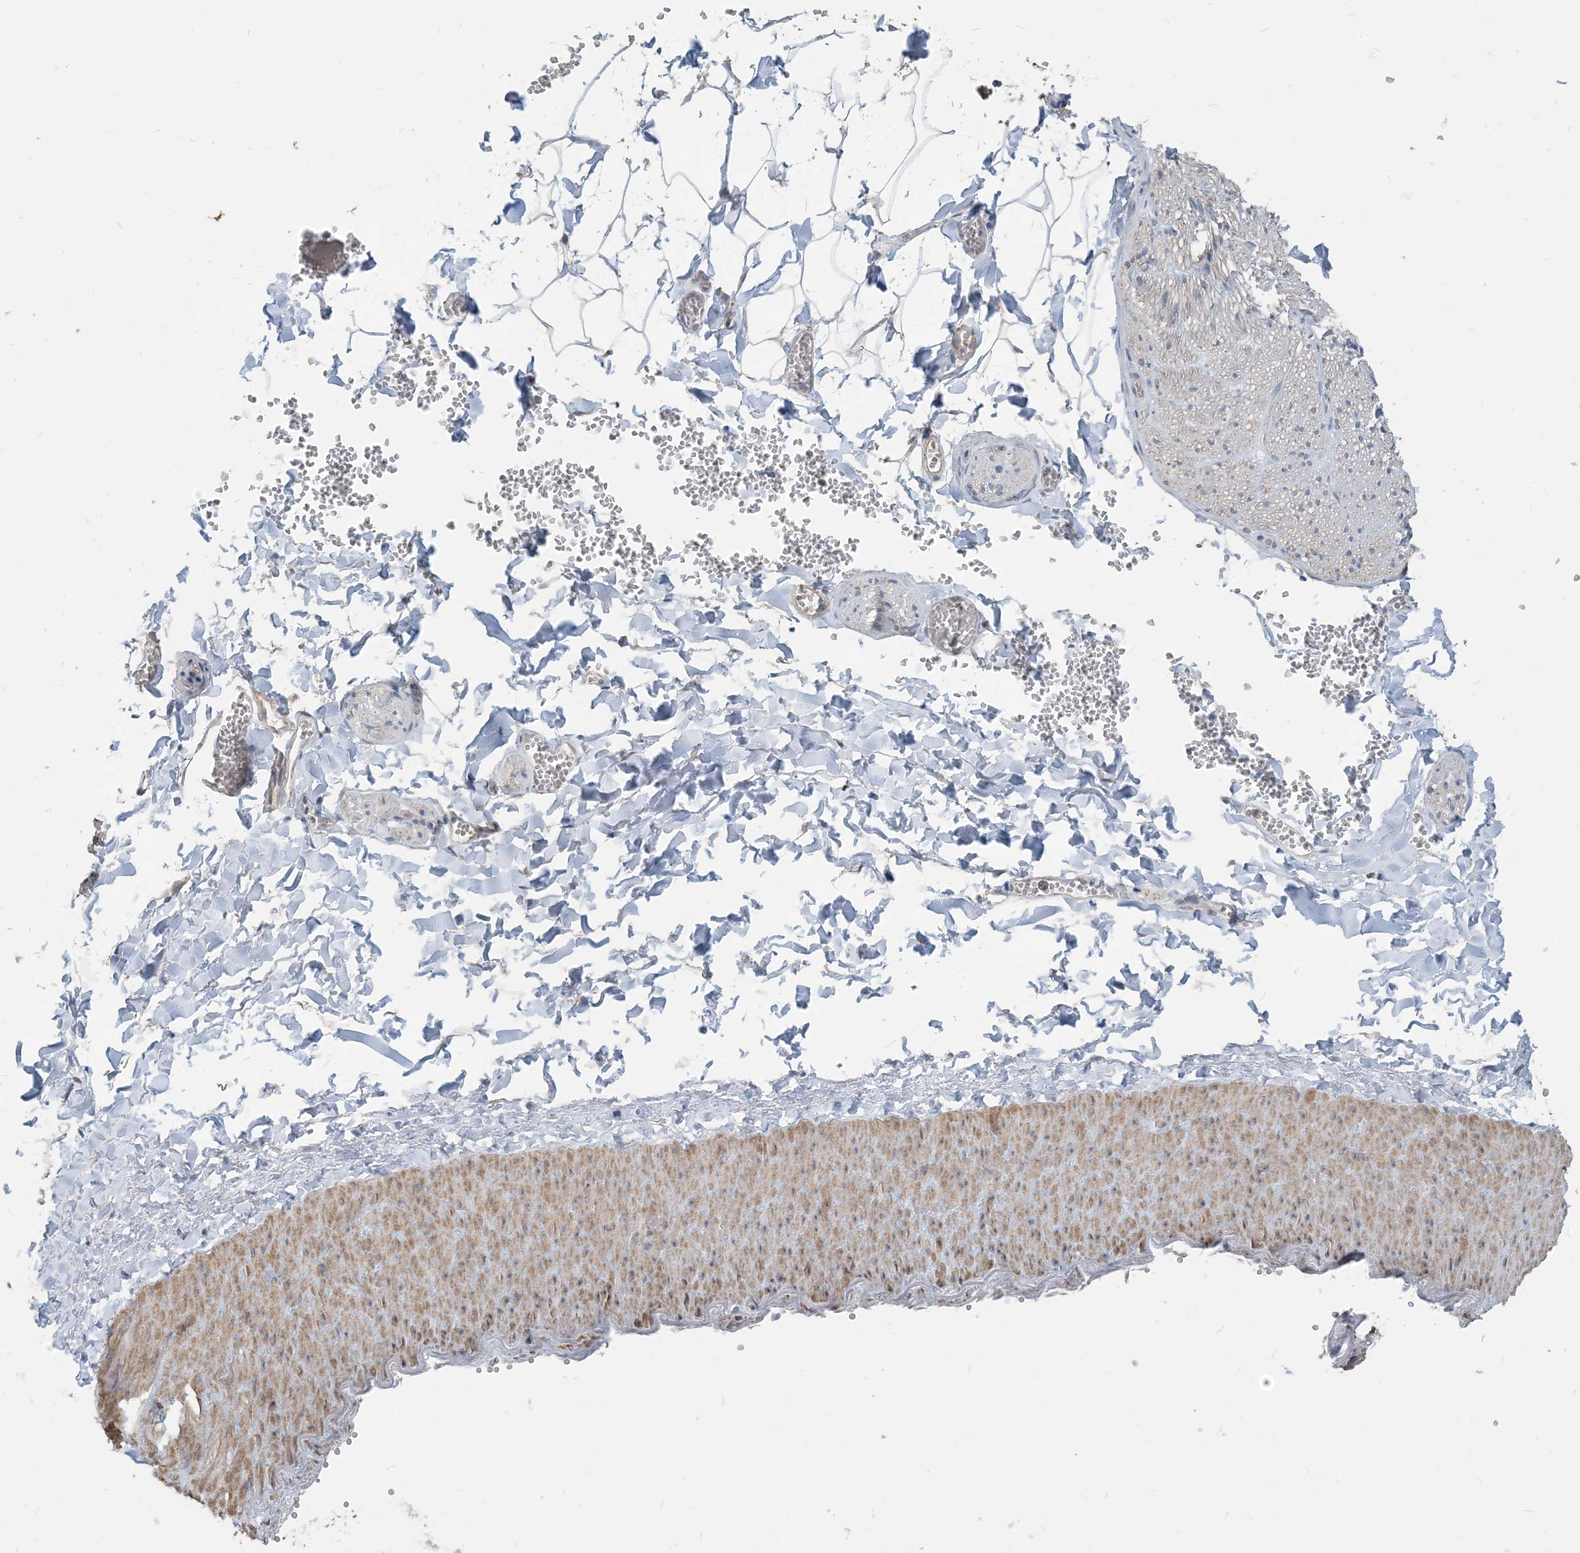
{"staining": {"intensity": "negative", "quantity": "none", "location": "none"}, "tissue": "adipose tissue", "cell_type": "Adipocytes", "image_type": "normal", "snomed": [{"axis": "morphology", "description": "Normal tissue, NOS"}, {"axis": "topography", "description": "Gallbladder"}, {"axis": "topography", "description": "Peripheral nerve tissue"}], "caption": "Photomicrograph shows no protein expression in adipocytes of normal adipose tissue.", "gene": "NPHS2", "patient": {"sex": "male", "age": 38}}